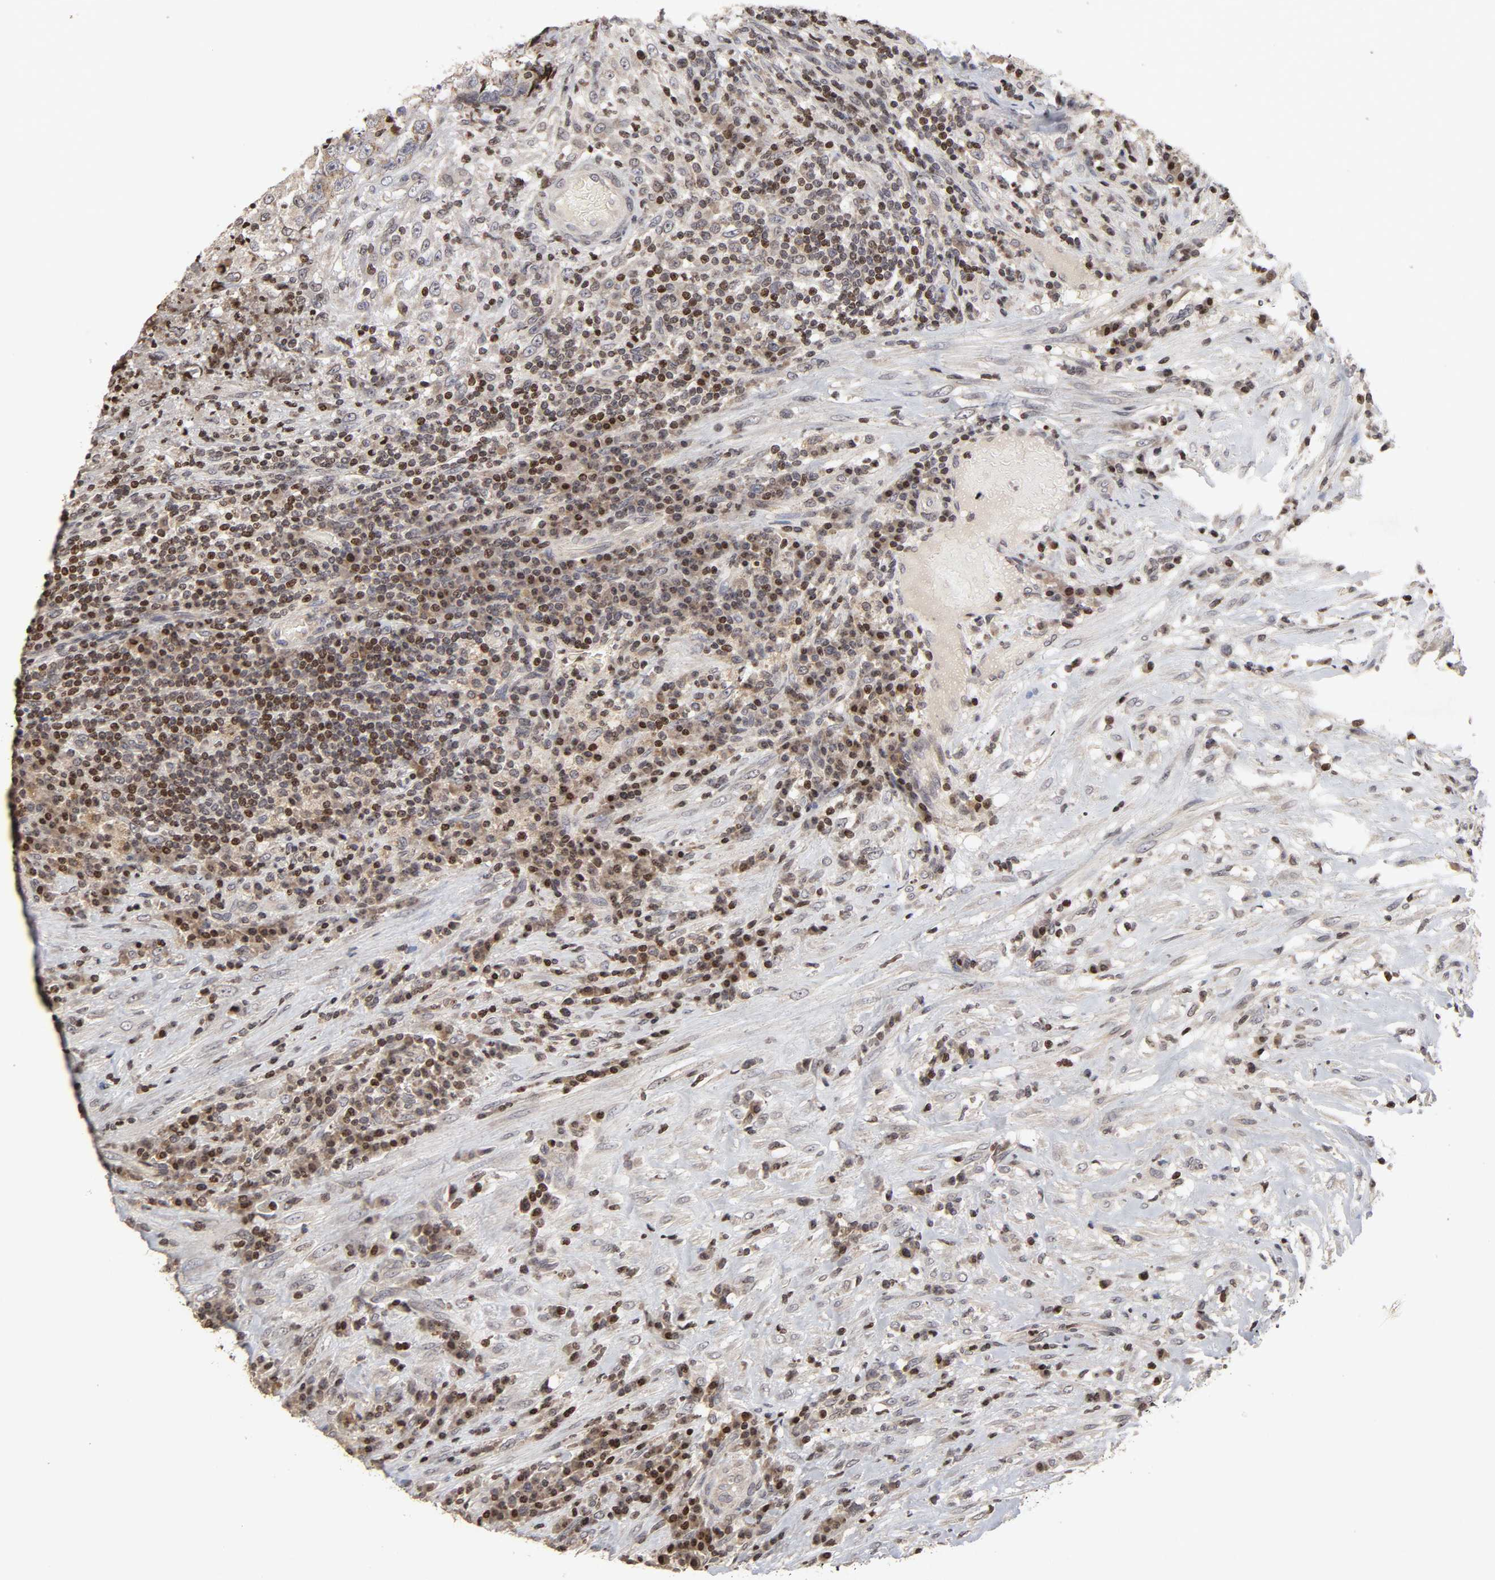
{"staining": {"intensity": "moderate", "quantity": "25%-75%", "location": "cytoplasmic/membranous,nuclear"}, "tissue": "testis cancer", "cell_type": "Tumor cells", "image_type": "cancer", "snomed": [{"axis": "morphology", "description": "Necrosis, NOS"}, {"axis": "morphology", "description": "Carcinoma, Embryonal, NOS"}, {"axis": "topography", "description": "Testis"}], "caption": "The micrograph exhibits a brown stain indicating the presence of a protein in the cytoplasmic/membranous and nuclear of tumor cells in testis cancer (embryonal carcinoma). (DAB IHC with brightfield microscopy, high magnification).", "gene": "ZNF473", "patient": {"sex": "male", "age": 19}}